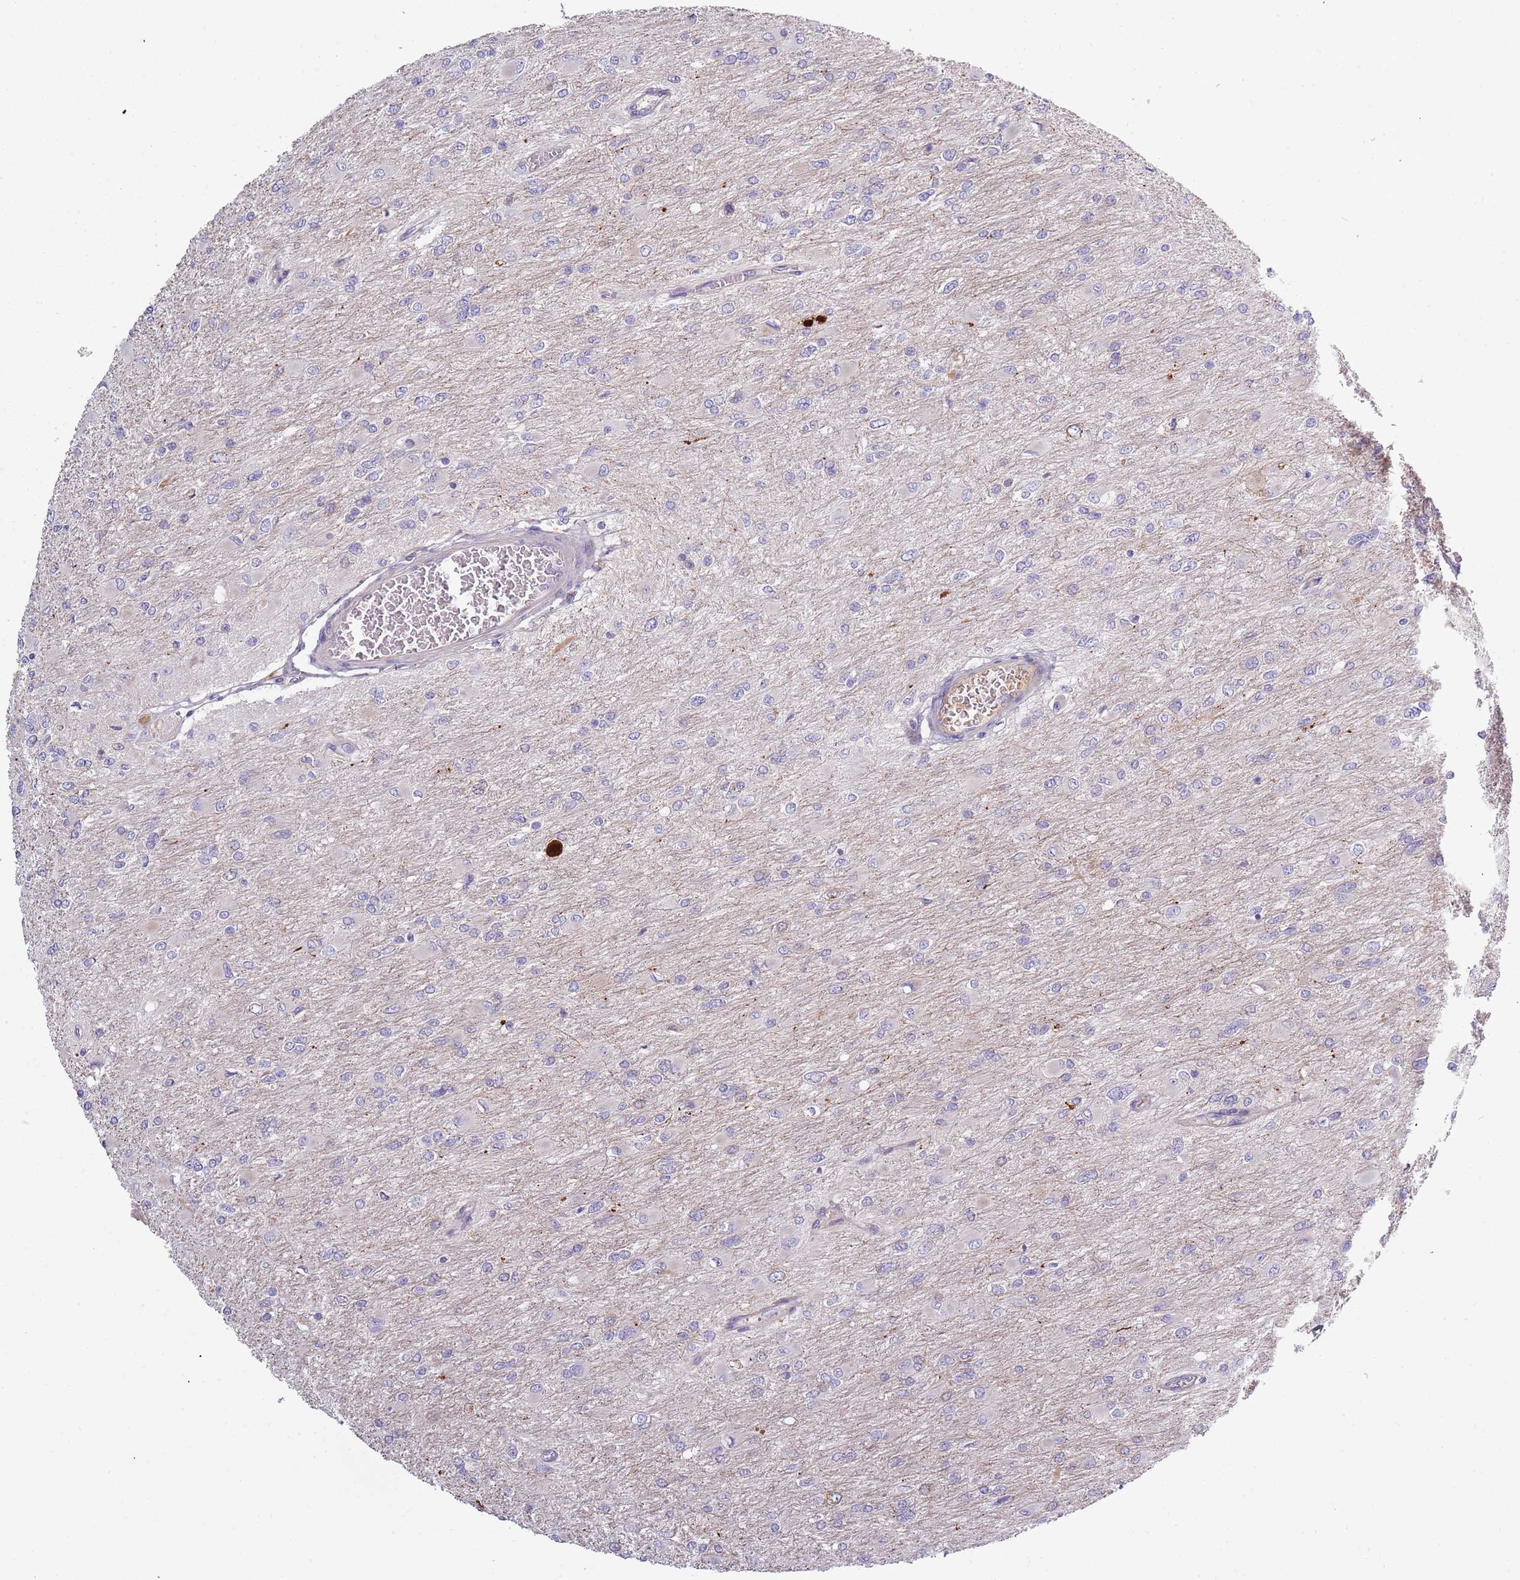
{"staining": {"intensity": "negative", "quantity": "none", "location": "none"}, "tissue": "glioma", "cell_type": "Tumor cells", "image_type": "cancer", "snomed": [{"axis": "morphology", "description": "Glioma, malignant, High grade"}, {"axis": "topography", "description": "Cerebral cortex"}], "caption": "An immunohistochemistry photomicrograph of glioma is shown. There is no staining in tumor cells of glioma. (Immunohistochemistry, brightfield microscopy, high magnification).", "gene": "TNFRSF6B", "patient": {"sex": "female", "age": 36}}